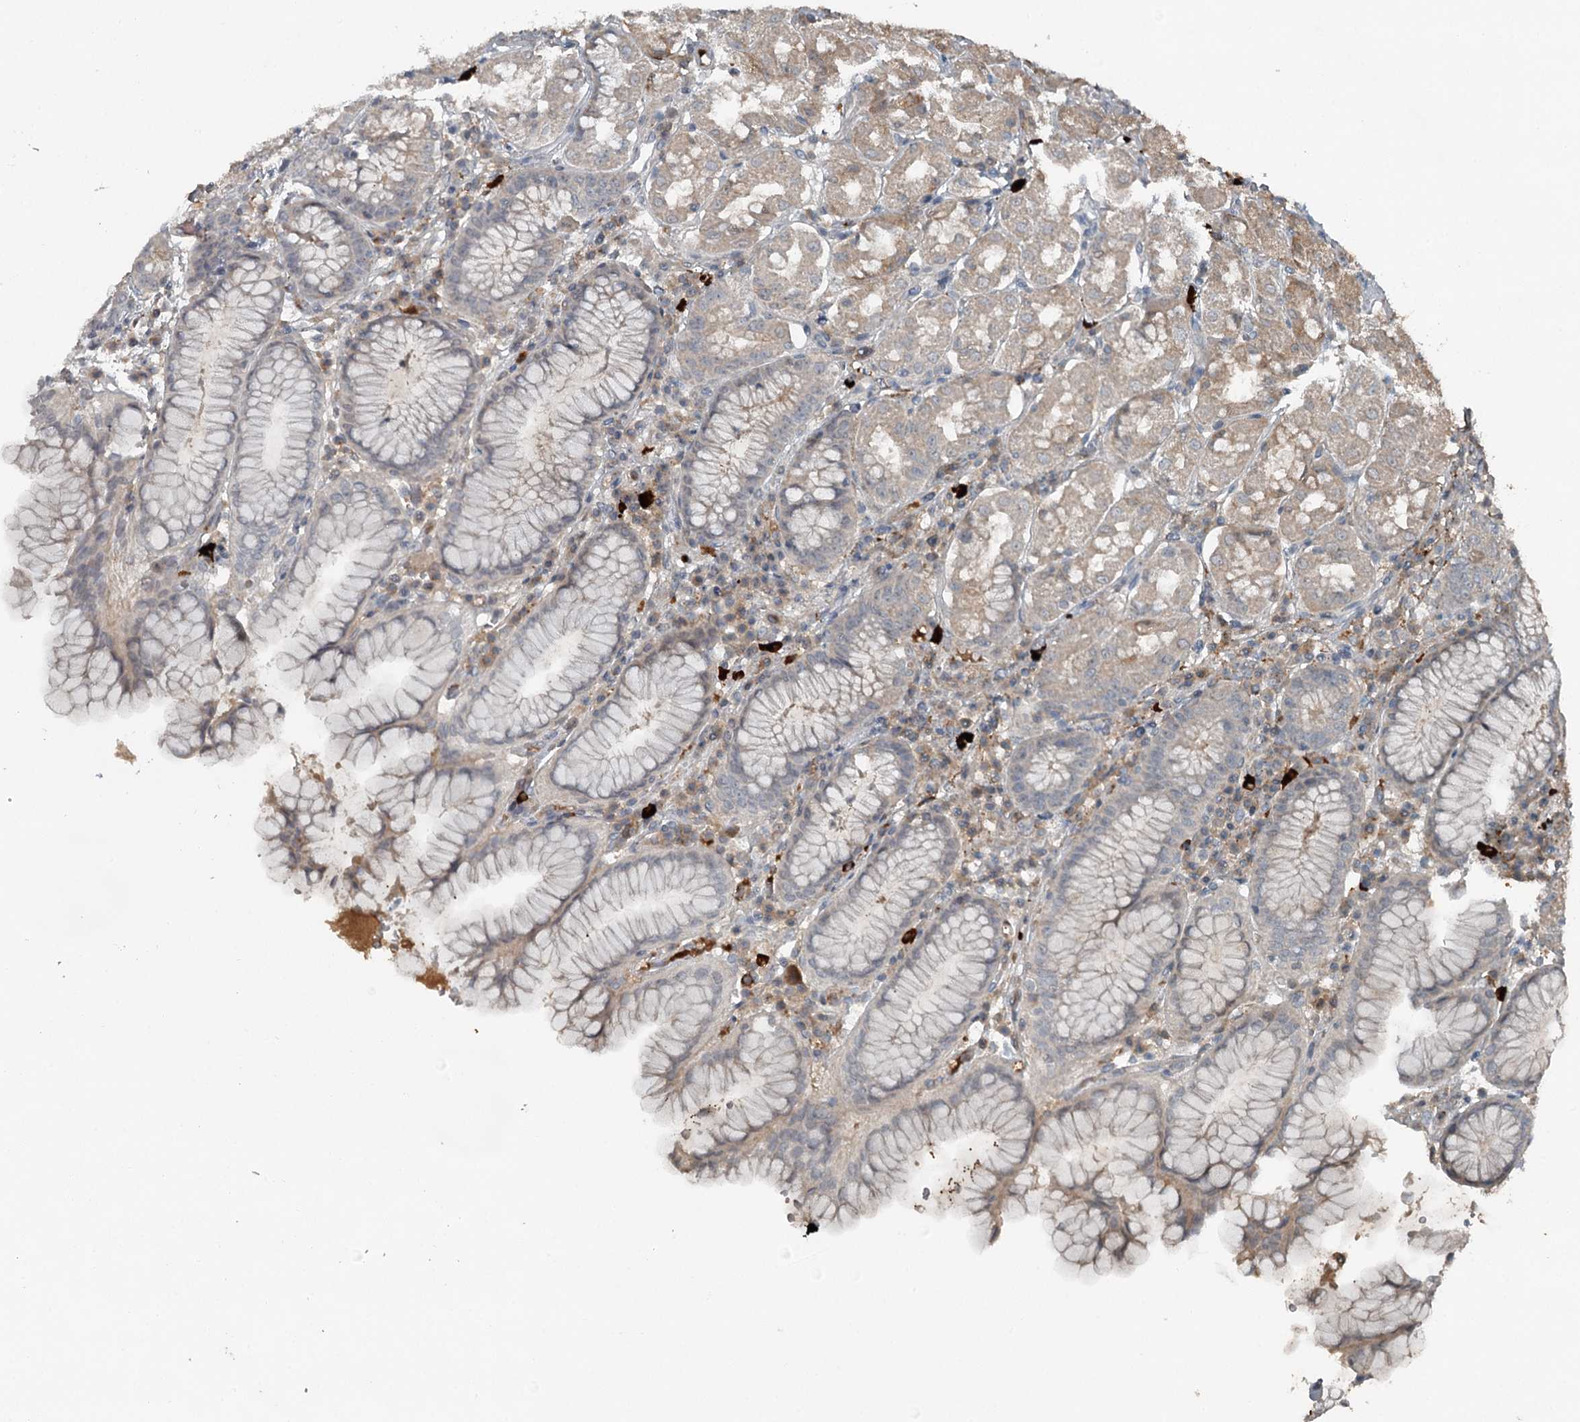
{"staining": {"intensity": "moderate", "quantity": "<25%", "location": "cytoplasmic/membranous"}, "tissue": "stomach", "cell_type": "Glandular cells", "image_type": "normal", "snomed": [{"axis": "morphology", "description": "Normal tissue, NOS"}, {"axis": "topography", "description": "Stomach"}, {"axis": "topography", "description": "Stomach, lower"}], "caption": "A histopathology image of human stomach stained for a protein displays moderate cytoplasmic/membranous brown staining in glandular cells.", "gene": "SLC39A8", "patient": {"sex": "female", "age": 56}}